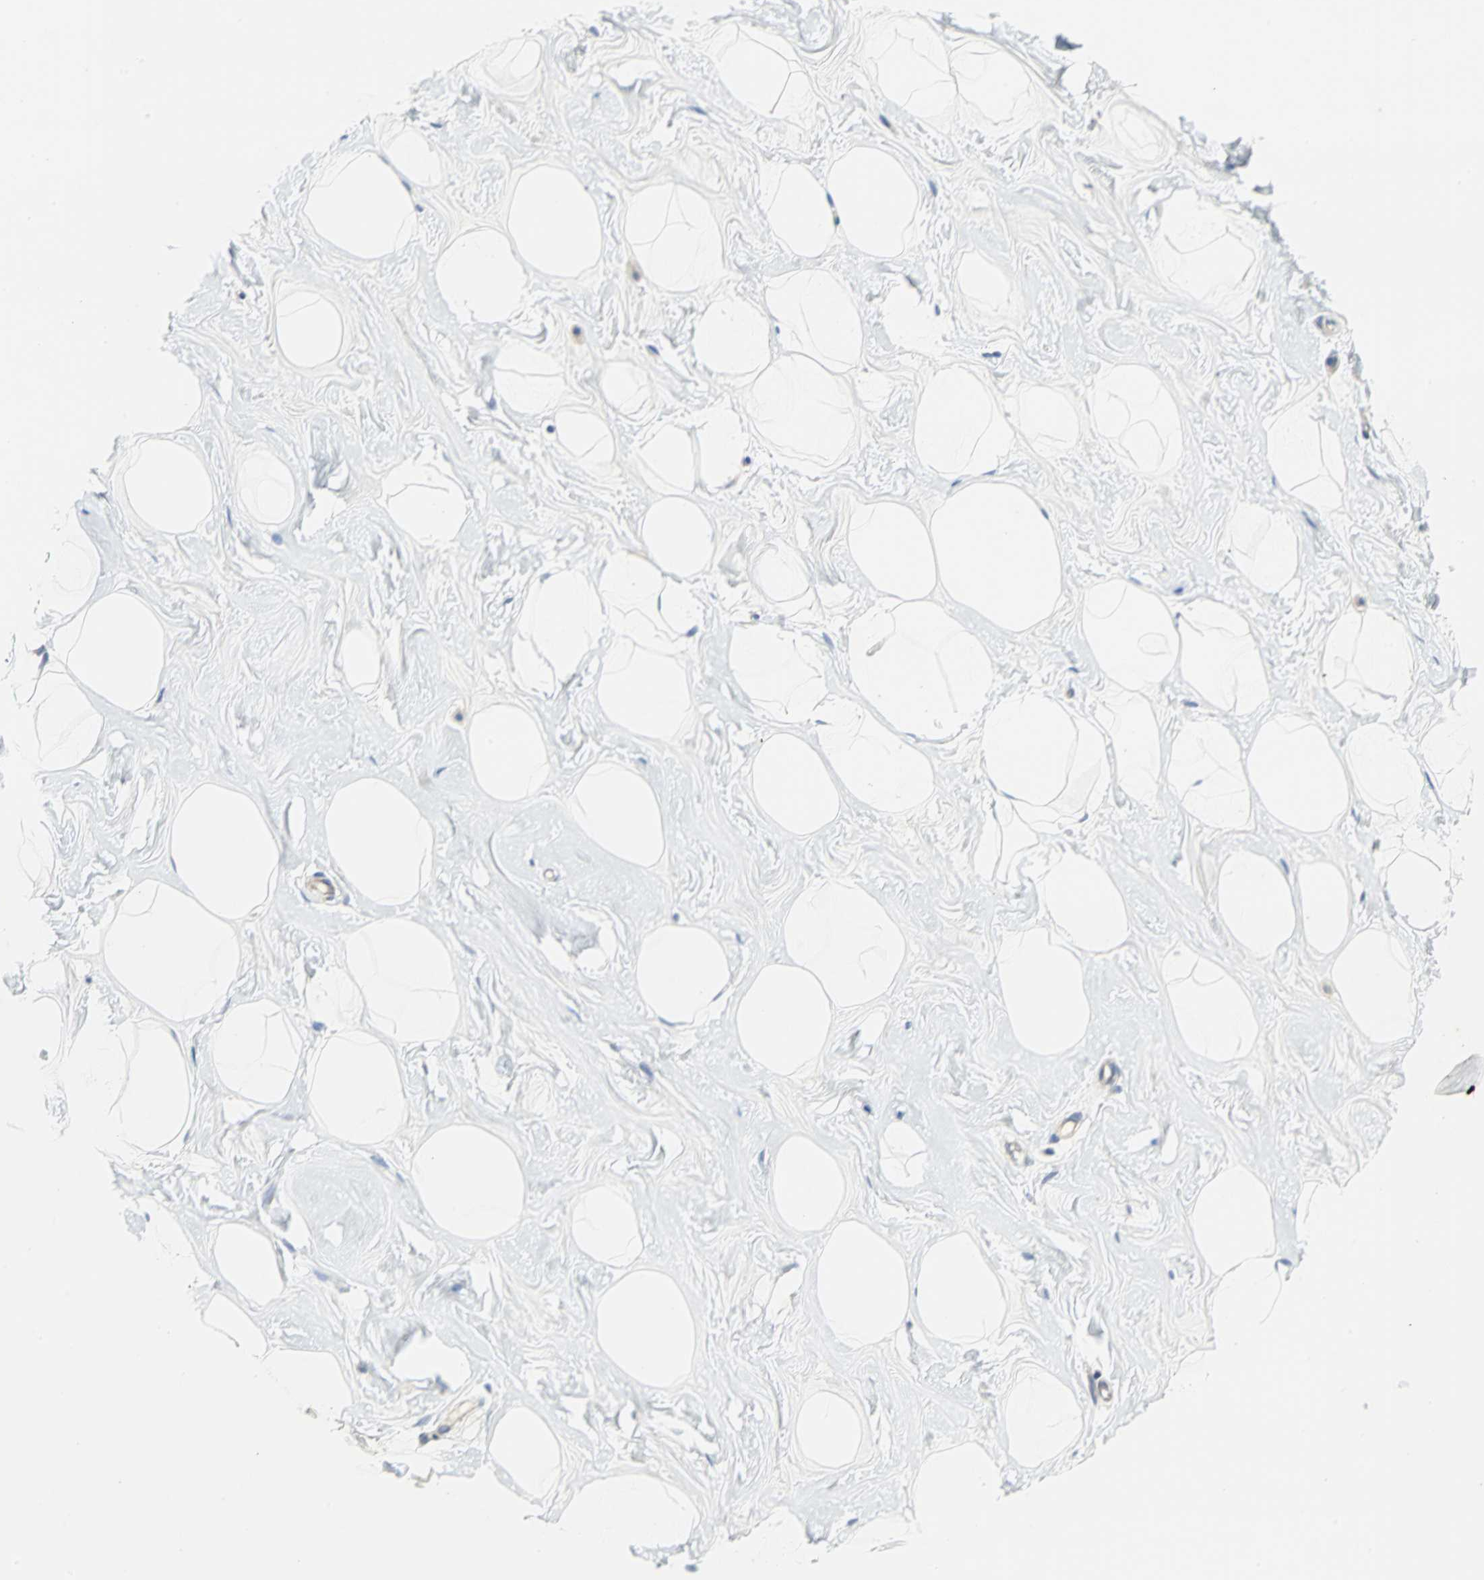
{"staining": {"intensity": "negative", "quantity": "none", "location": "none"}, "tissue": "breast", "cell_type": "Adipocytes", "image_type": "normal", "snomed": [{"axis": "morphology", "description": "Normal tissue, NOS"}, {"axis": "topography", "description": "Breast"}], "caption": "The photomicrograph demonstrates no staining of adipocytes in benign breast.", "gene": "HTR1F", "patient": {"sex": "female", "age": 23}}